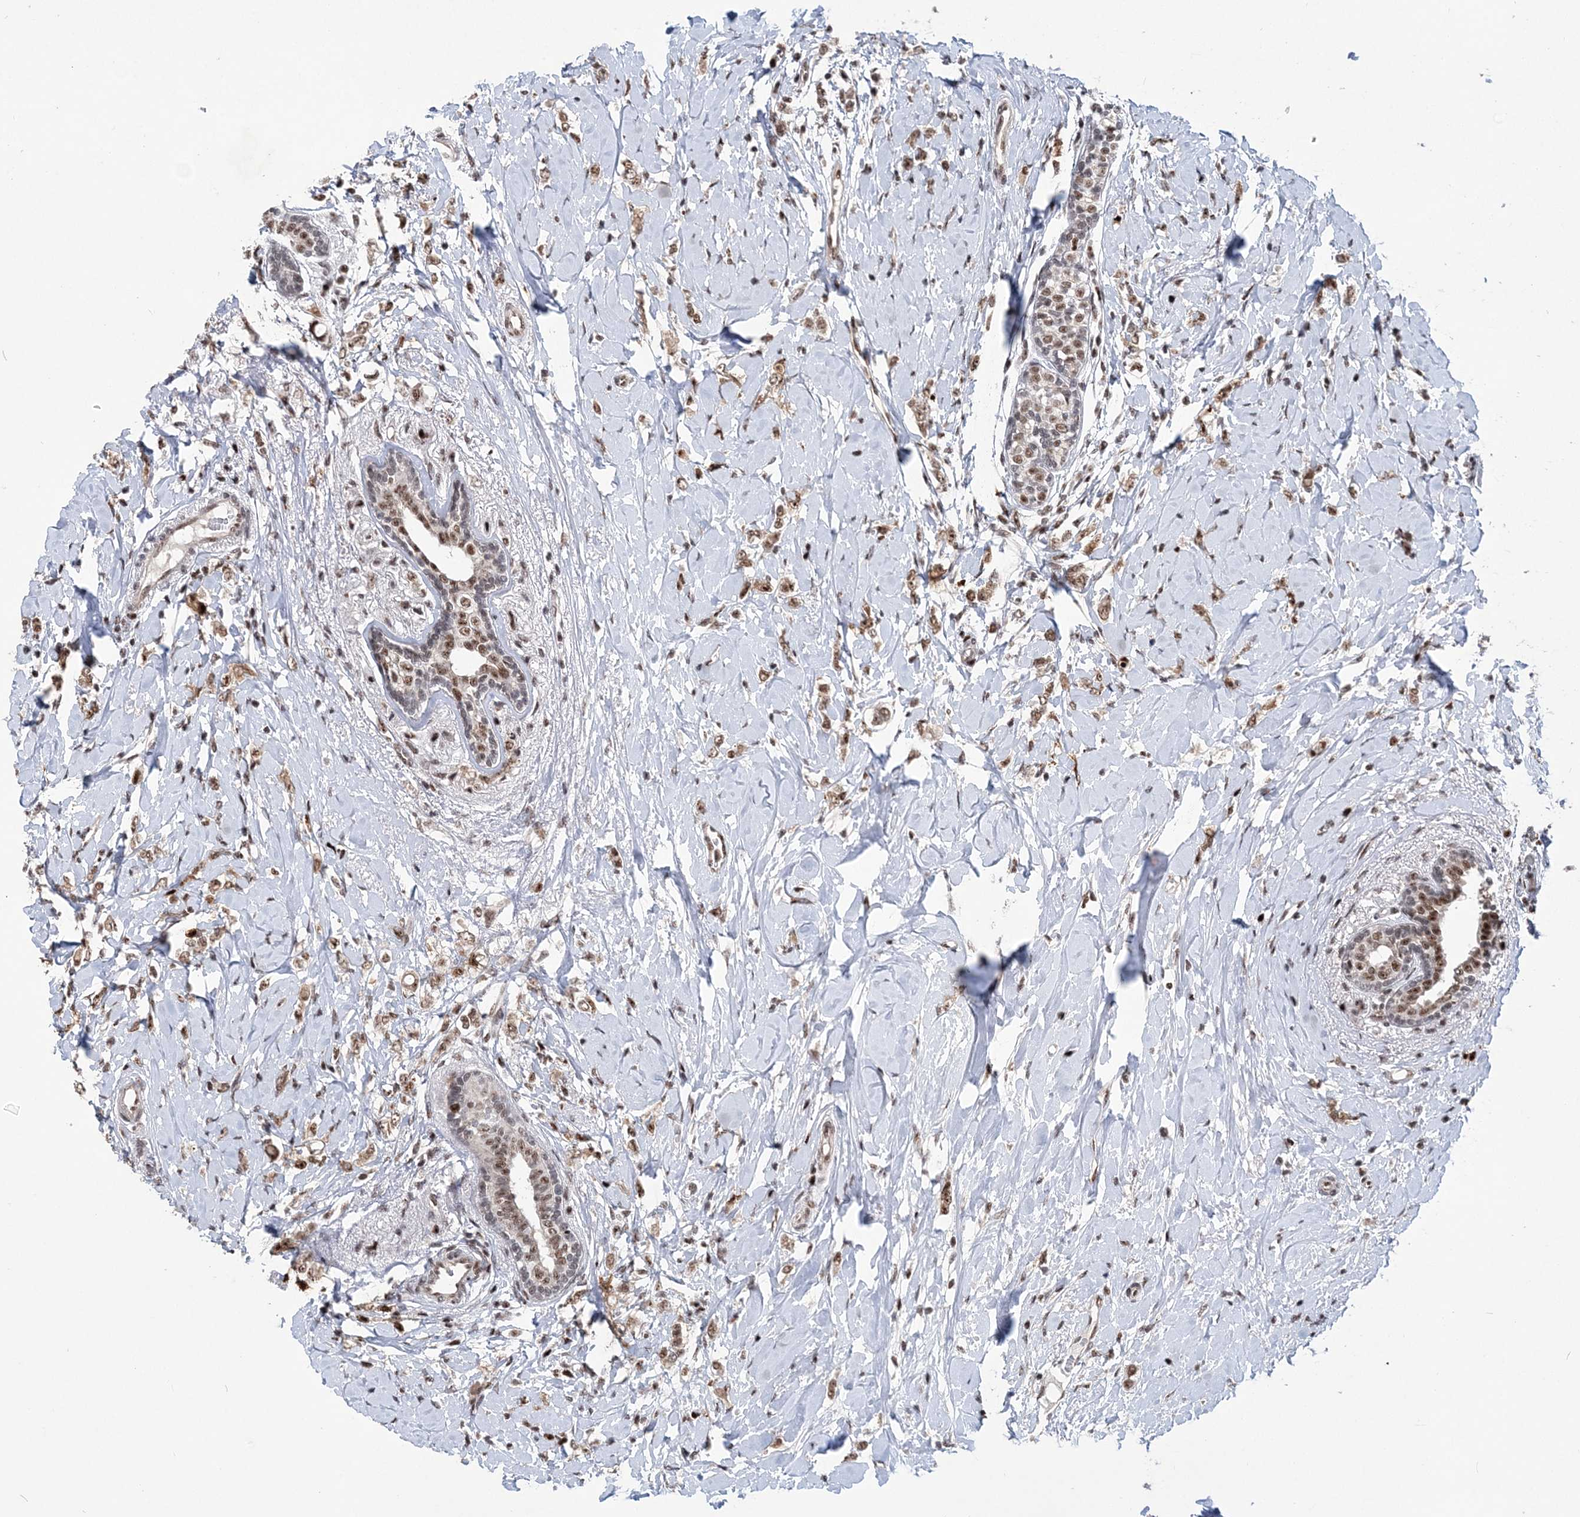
{"staining": {"intensity": "moderate", "quantity": ">75%", "location": "nuclear"}, "tissue": "breast cancer", "cell_type": "Tumor cells", "image_type": "cancer", "snomed": [{"axis": "morphology", "description": "Normal tissue, NOS"}, {"axis": "morphology", "description": "Lobular carcinoma"}, {"axis": "topography", "description": "Breast"}], "caption": "A brown stain shows moderate nuclear positivity of a protein in breast cancer (lobular carcinoma) tumor cells.", "gene": "TATDN2", "patient": {"sex": "female", "age": 47}}